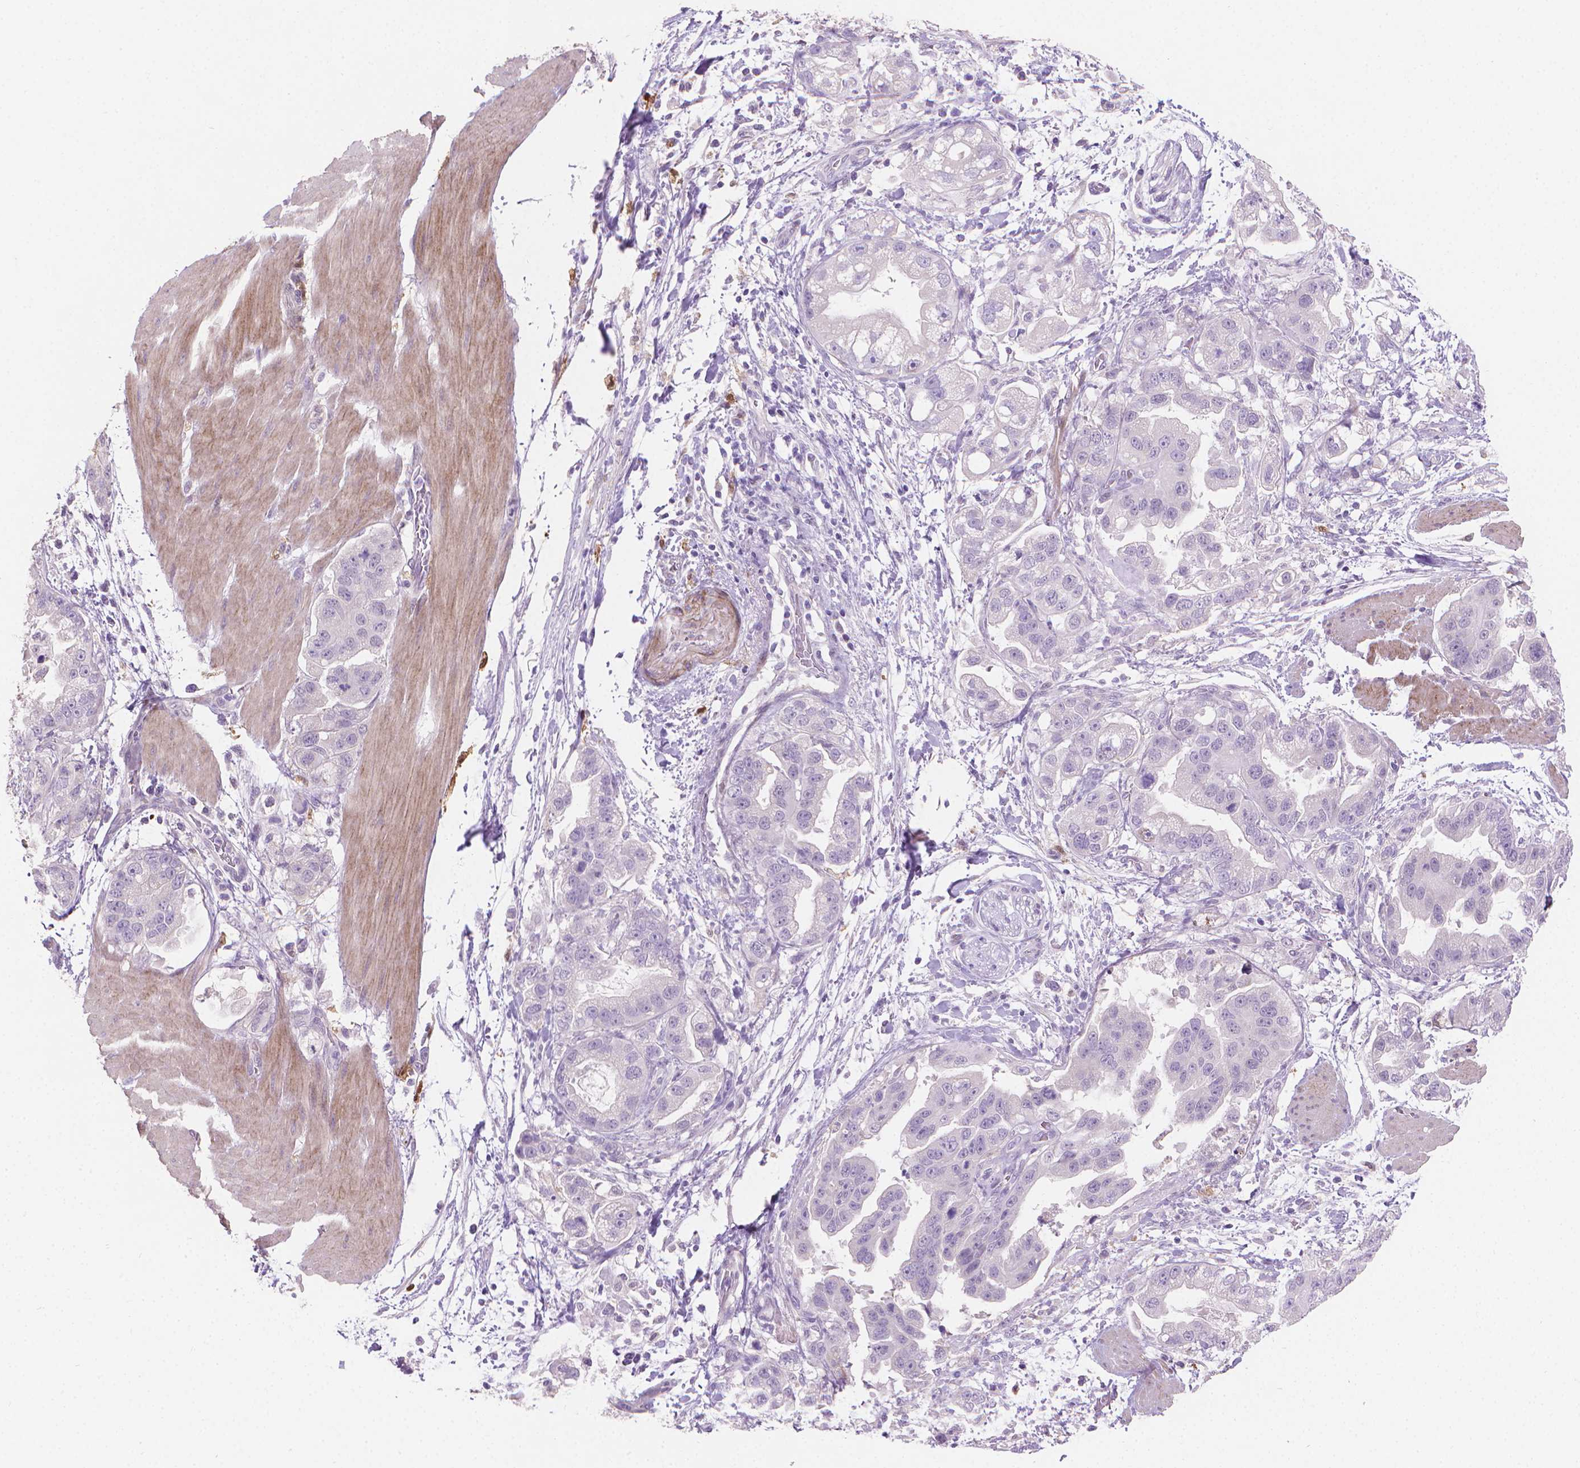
{"staining": {"intensity": "negative", "quantity": "none", "location": "none"}, "tissue": "stomach cancer", "cell_type": "Tumor cells", "image_type": "cancer", "snomed": [{"axis": "morphology", "description": "Adenocarcinoma, NOS"}, {"axis": "topography", "description": "Stomach"}], "caption": "Immunohistochemistry (IHC) photomicrograph of neoplastic tissue: human stomach cancer stained with DAB (3,3'-diaminobenzidine) demonstrates no significant protein expression in tumor cells.", "gene": "GSDMA", "patient": {"sex": "male", "age": 59}}